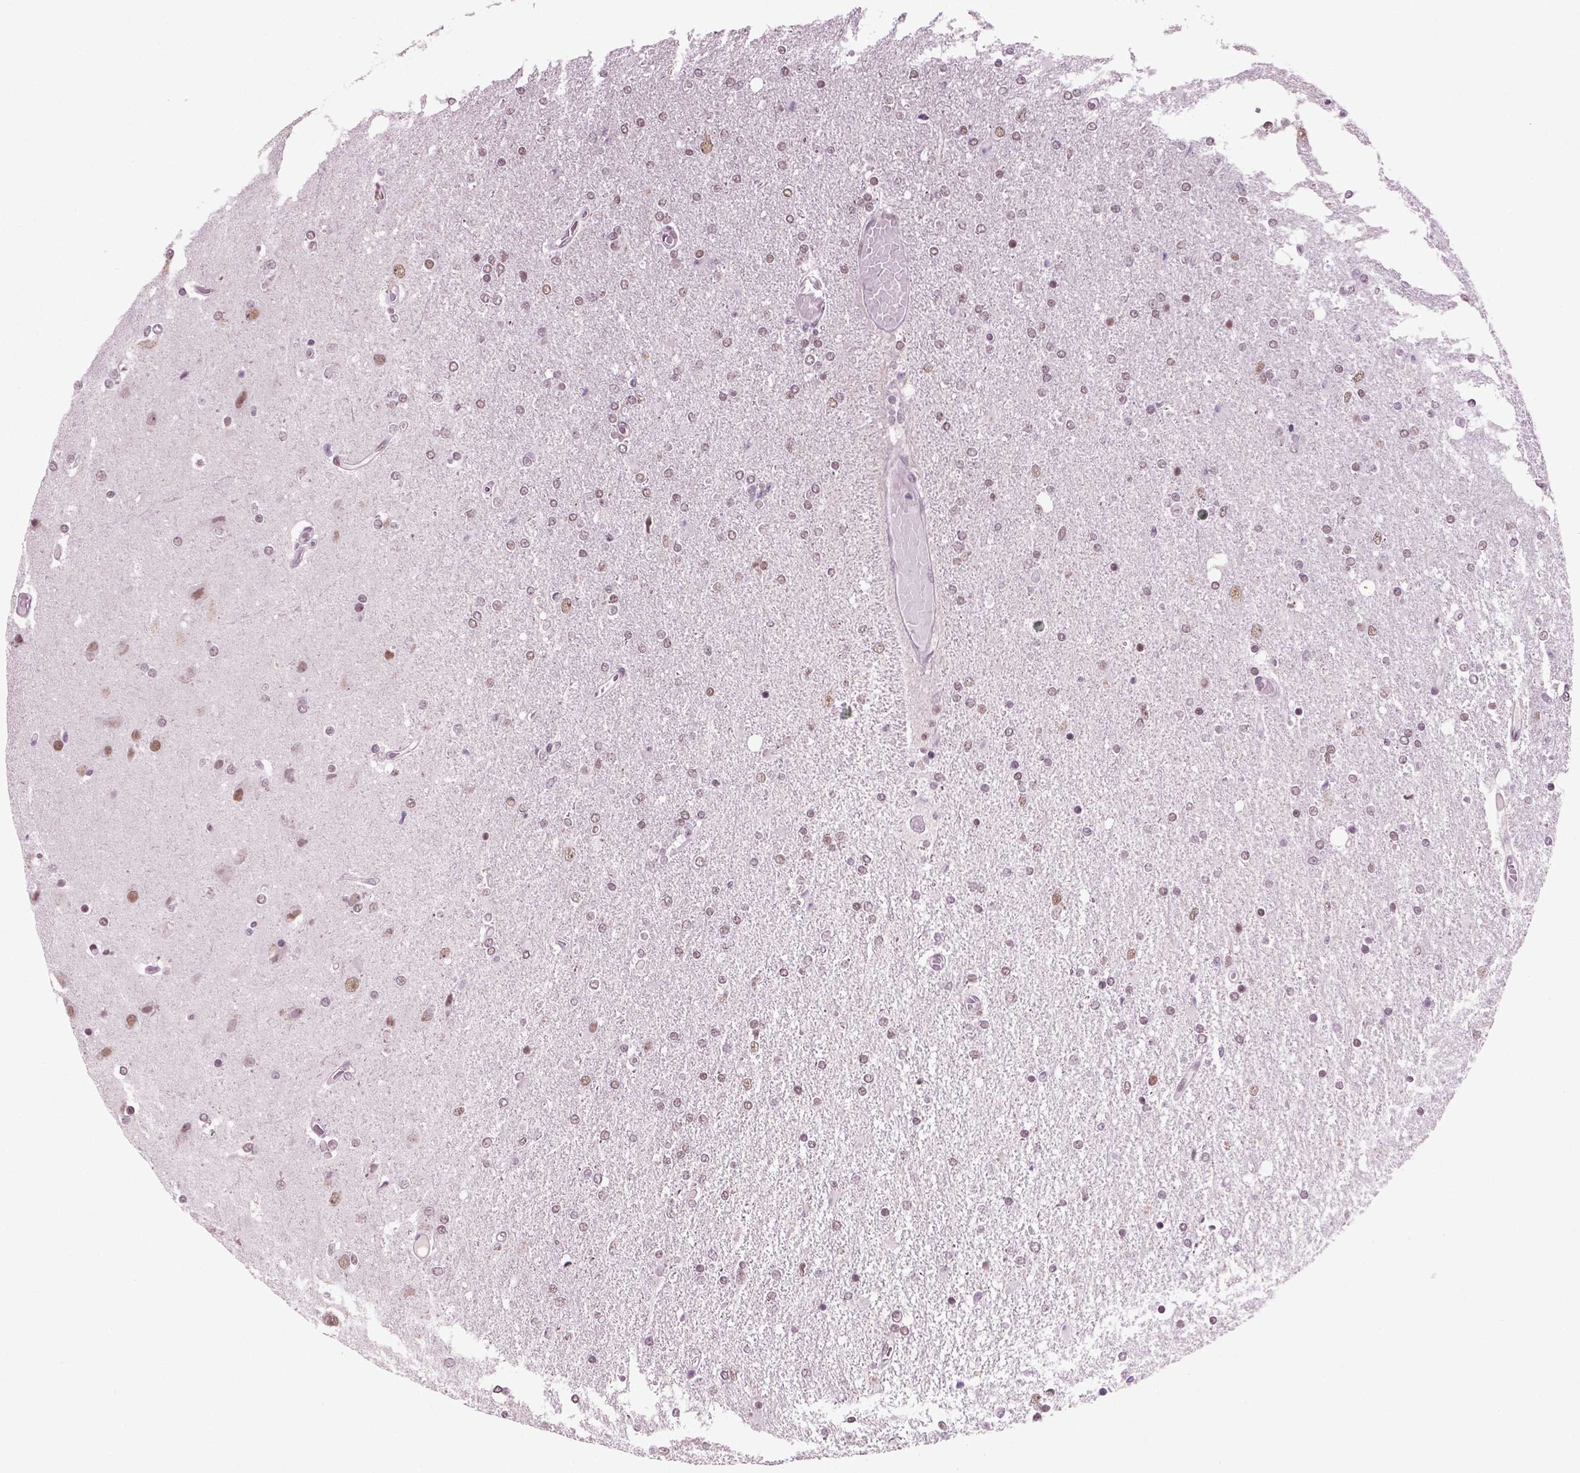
{"staining": {"intensity": "weak", "quantity": "25%-75%", "location": "nuclear"}, "tissue": "glioma", "cell_type": "Tumor cells", "image_type": "cancer", "snomed": [{"axis": "morphology", "description": "Glioma, malignant, High grade"}, {"axis": "topography", "description": "Cerebral cortex"}], "caption": "Immunohistochemistry (DAB) staining of human malignant glioma (high-grade) exhibits weak nuclear protein staining in about 25%-75% of tumor cells.", "gene": "RCOR3", "patient": {"sex": "male", "age": 70}}